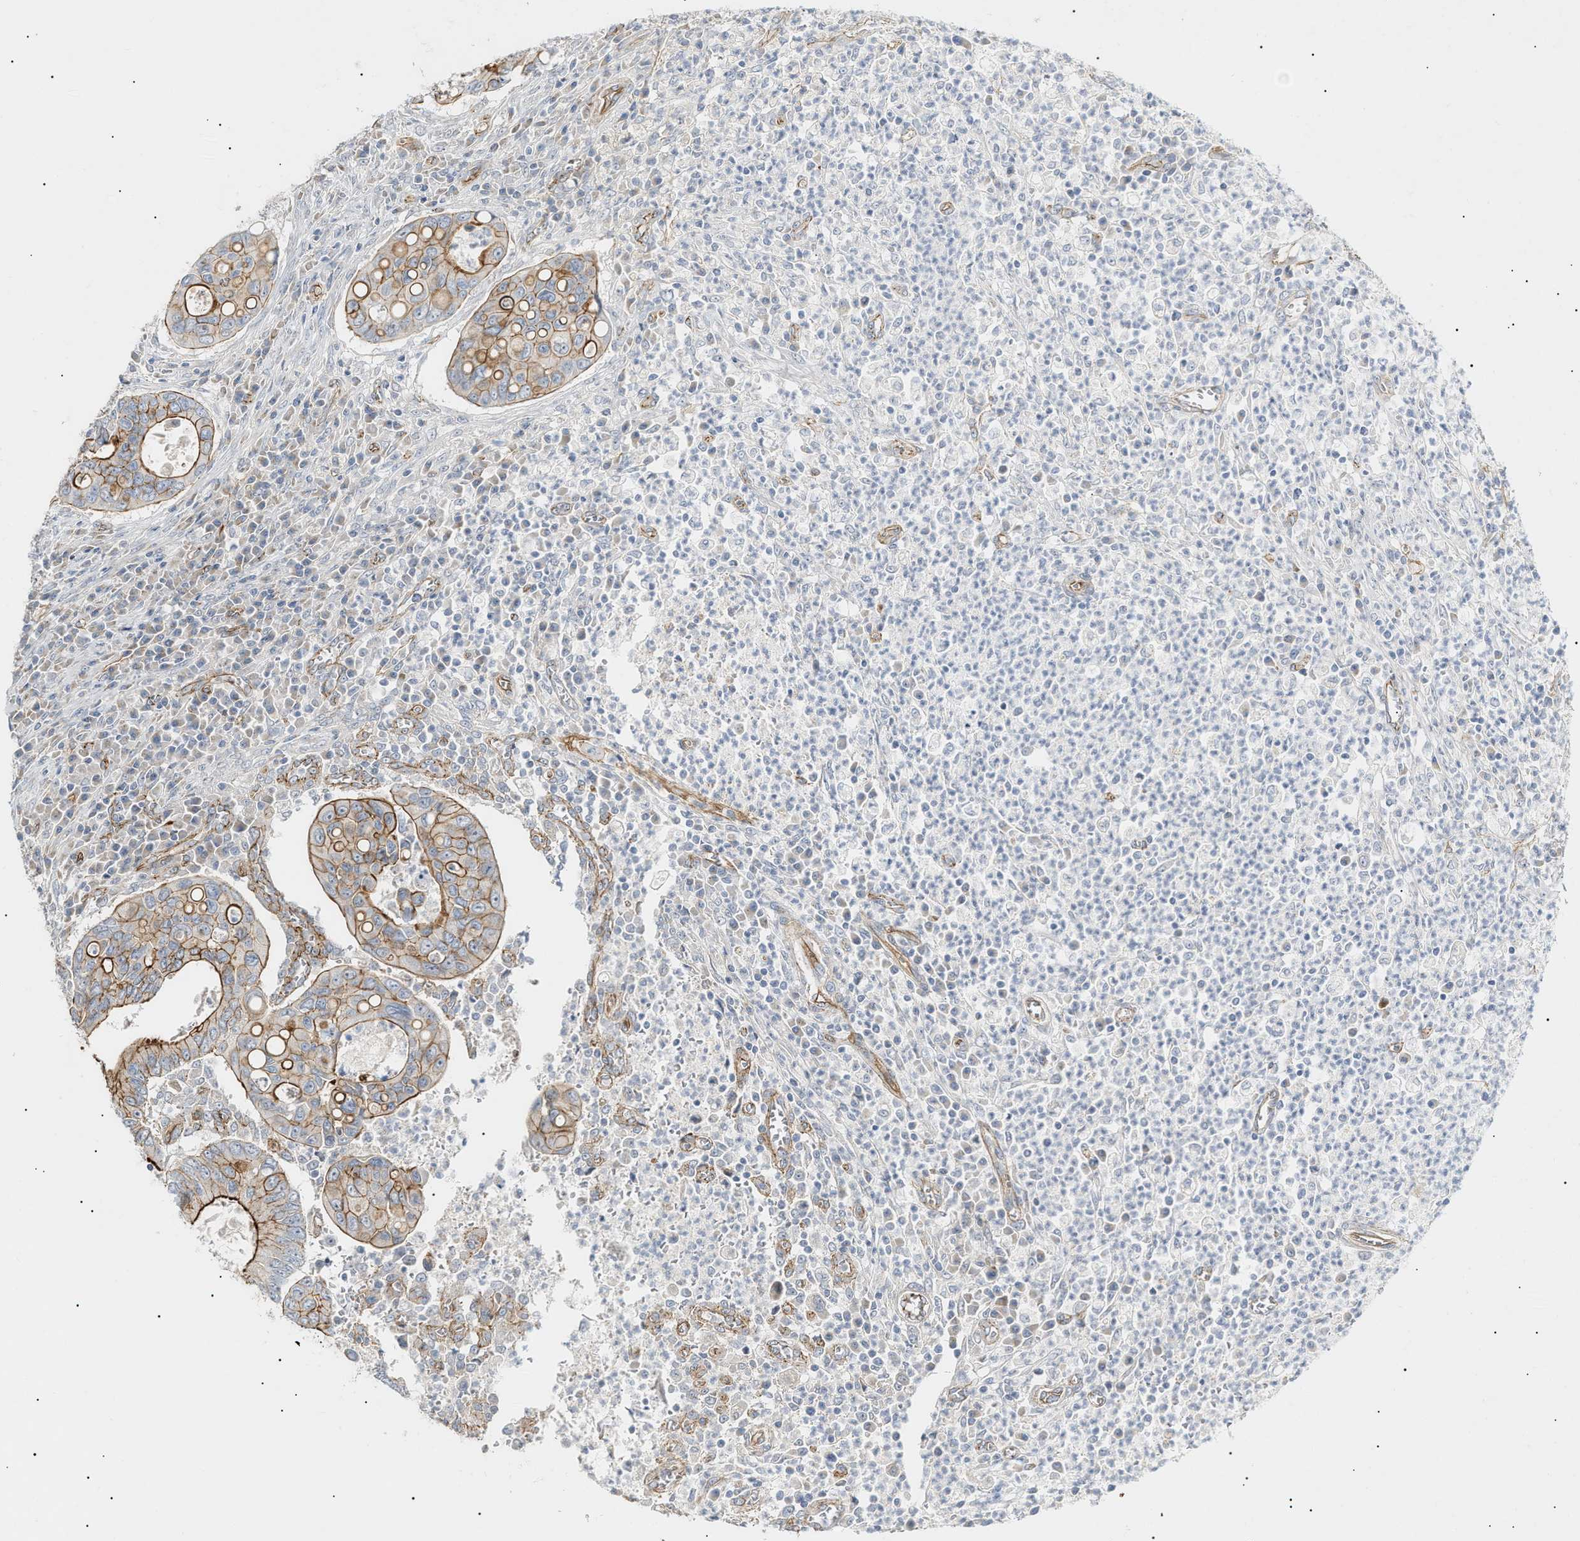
{"staining": {"intensity": "moderate", "quantity": ">75%", "location": "cytoplasmic/membranous"}, "tissue": "colorectal cancer", "cell_type": "Tumor cells", "image_type": "cancer", "snomed": [{"axis": "morphology", "description": "Inflammation, NOS"}, {"axis": "morphology", "description": "Adenocarcinoma, NOS"}, {"axis": "topography", "description": "Colon"}], "caption": "Immunohistochemistry (IHC) of colorectal cancer (adenocarcinoma) demonstrates medium levels of moderate cytoplasmic/membranous staining in approximately >75% of tumor cells.", "gene": "ZFHX2", "patient": {"sex": "male", "age": 72}}